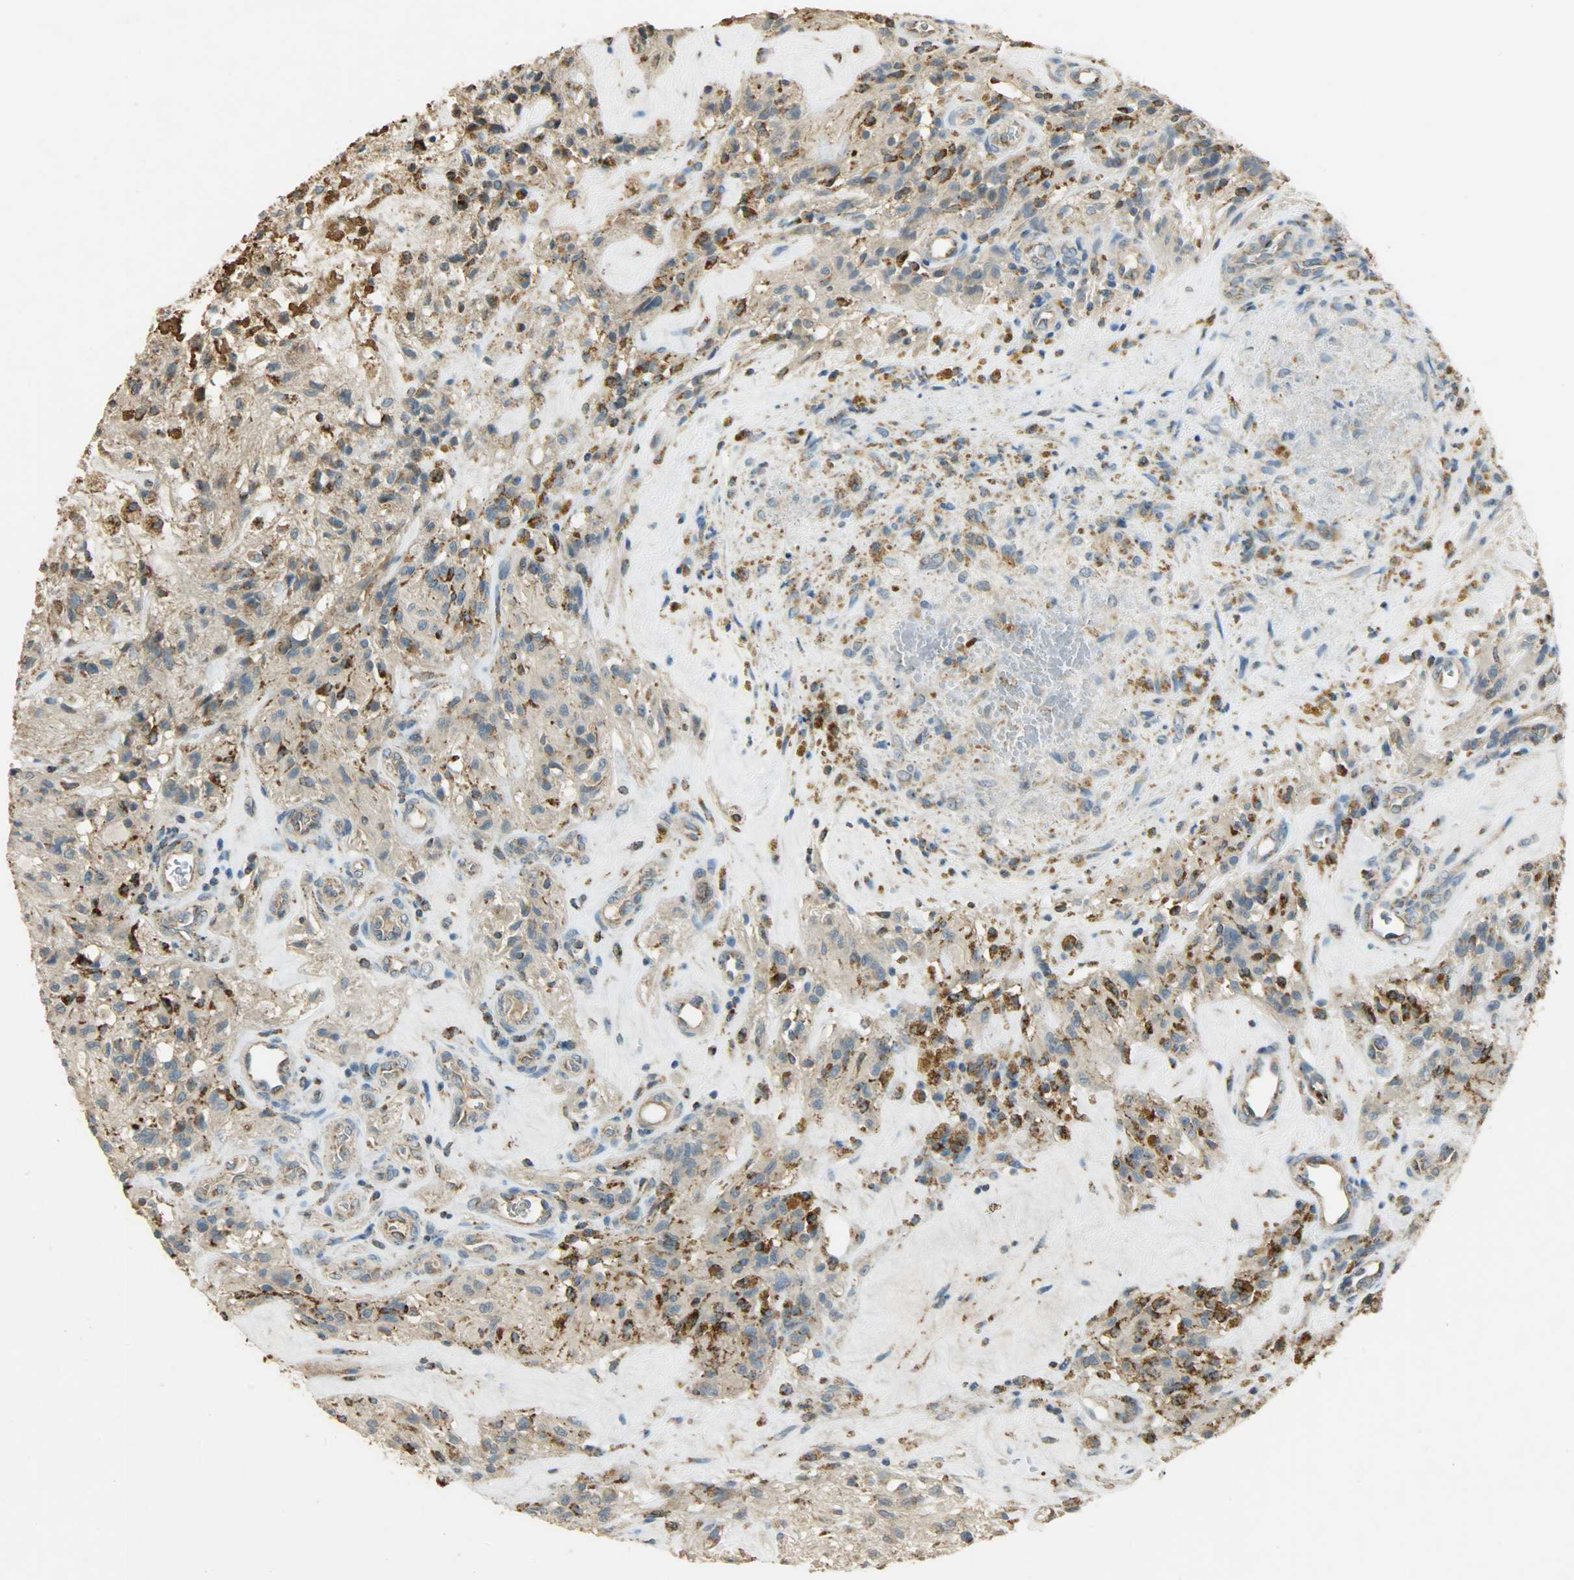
{"staining": {"intensity": "moderate", "quantity": ">75%", "location": "cytoplasmic/membranous"}, "tissue": "glioma", "cell_type": "Tumor cells", "image_type": "cancer", "snomed": [{"axis": "morphology", "description": "Normal tissue, NOS"}, {"axis": "morphology", "description": "Glioma, malignant, High grade"}, {"axis": "topography", "description": "Cerebral cortex"}], "caption": "IHC staining of malignant high-grade glioma, which displays medium levels of moderate cytoplasmic/membranous expression in about >75% of tumor cells indicating moderate cytoplasmic/membranous protein positivity. The staining was performed using DAB (3,3'-diaminobenzidine) (brown) for protein detection and nuclei were counterstained in hematoxylin (blue).", "gene": "HDHD5", "patient": {"sex": "male", "age": 56}}